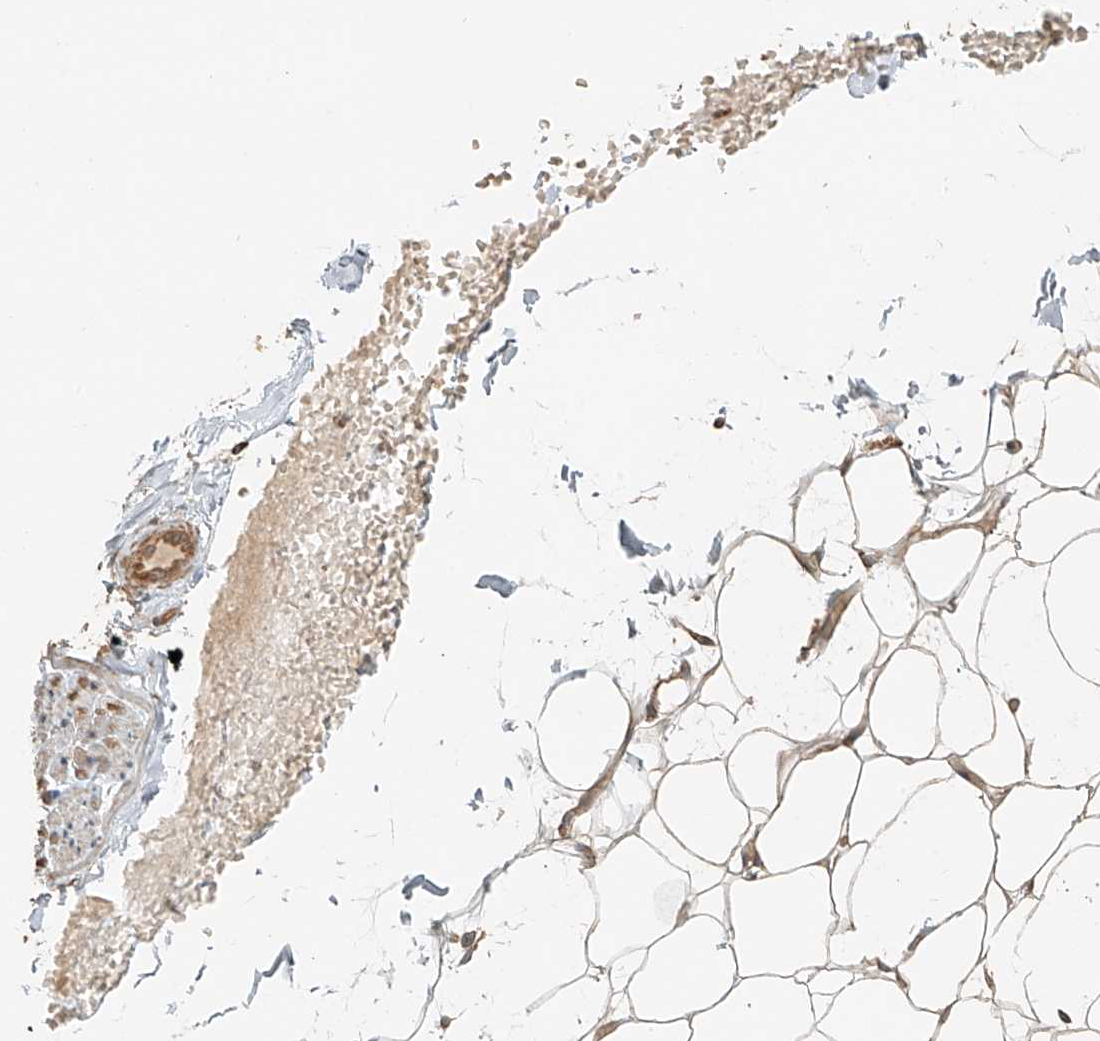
{"staining": {"intensity": "weak", "quantity": "25%-75%", "location": "cytoplasmic/membranous"}, "tissue": "adipose tissue", "cell_type": "Adipocytes", "image_type": "normal", "snomed": [{"axis": "morphology", "description": "Normal tissue, NOS"}, {"axis": "topography", "description": "Breast"}], "caption": "This is a histology image of immunohistochemistry (IHC) staining of benign adipose tissue, which shows weak positivity in the cytoplasmic/membranous of adipocytes.", "gene": "ANKZF1", "patient": {"sex": "female", "age": 23}}